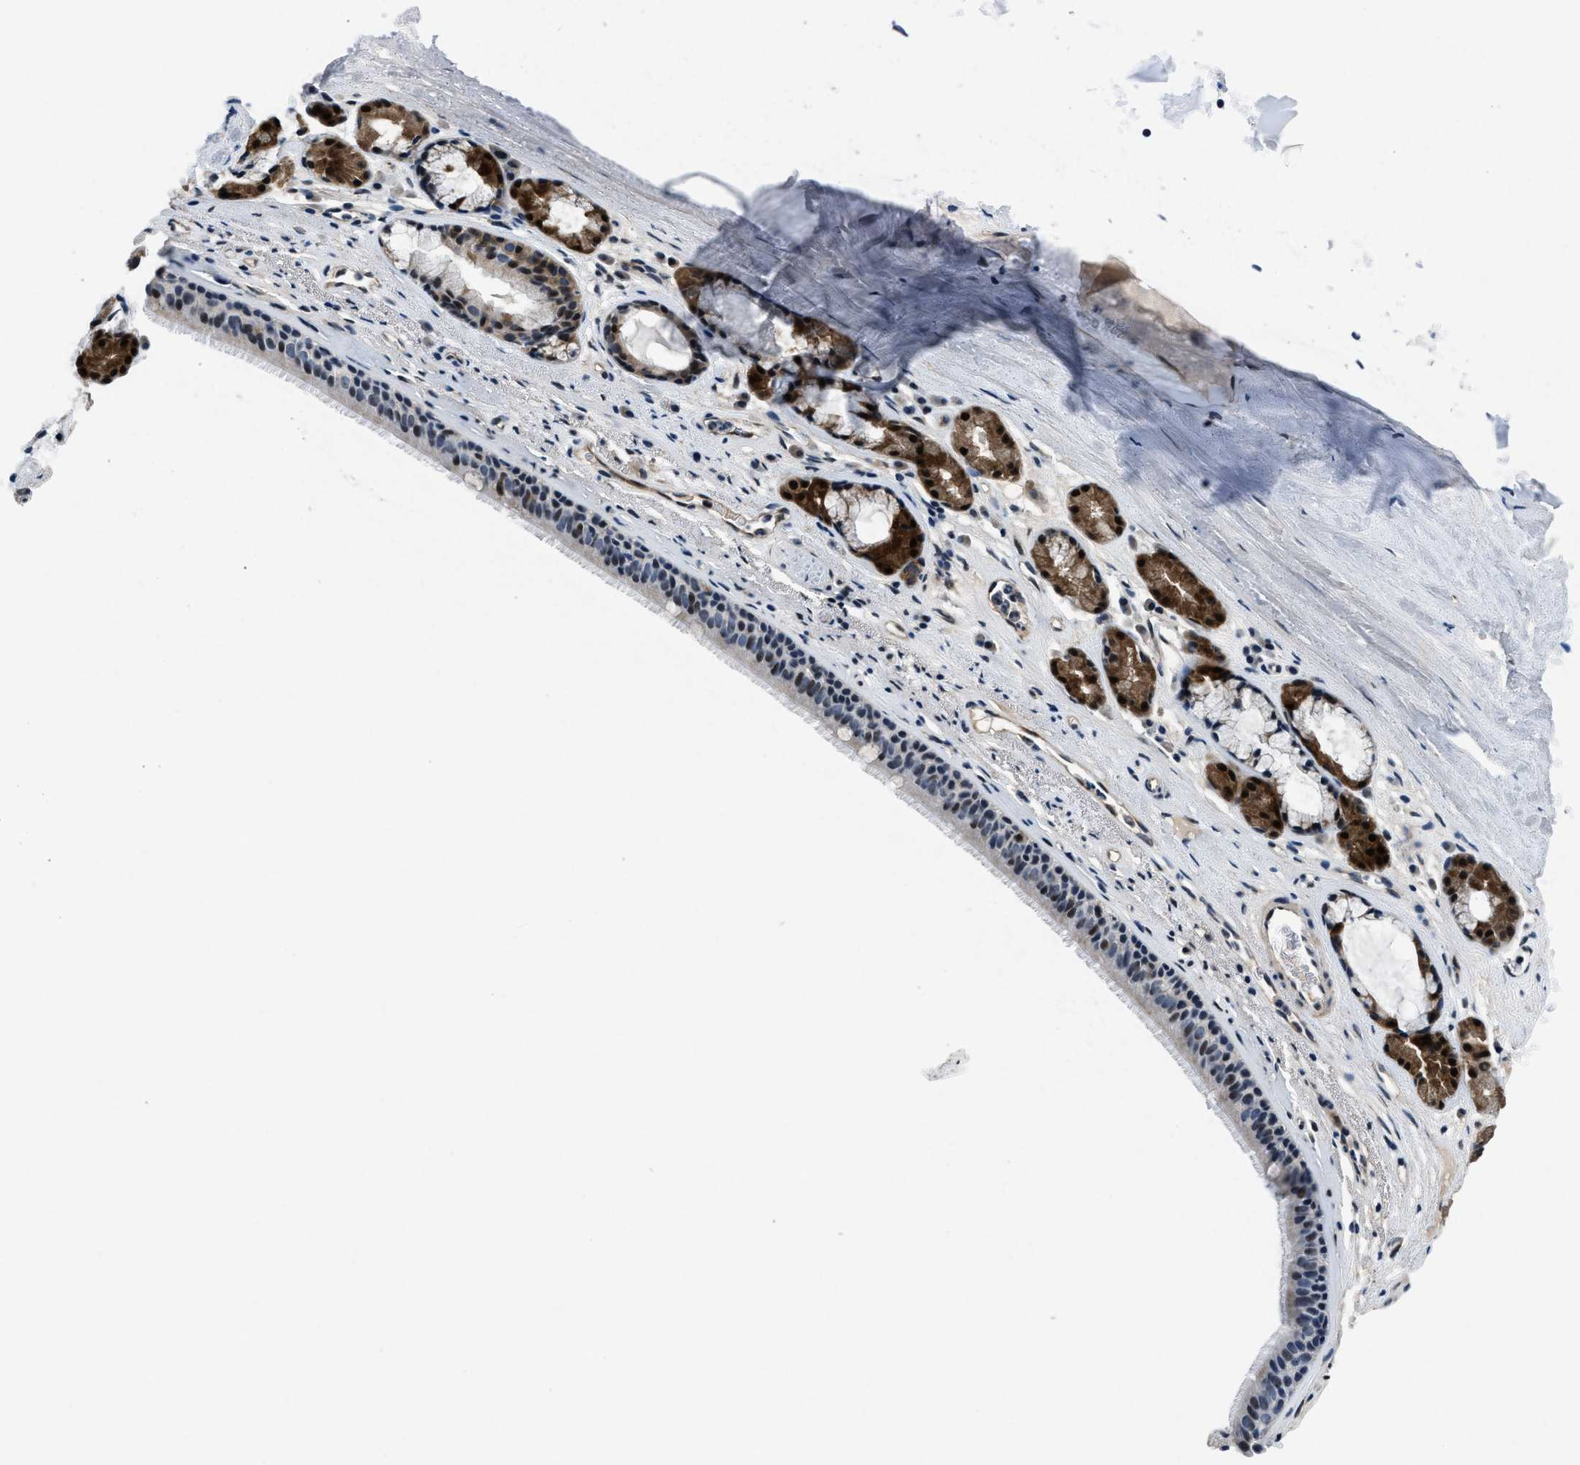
{"staining": {"intensity": "strong", "quantity": "25%-75%", "location": "nuclear"}, "tissue": "bronchus", "cell_type": "Respiratory epithelial cells", "image_type": "normal", "snomed": [{"axis": "morphology", "description": "Normal tissue, NOS"}, {"axis": "topography", "description": "Cartilage tissue"}], "caption": "IHC micrograph of normal bronchus: bronchus stained using immunohistochemistry demonstrates high levels of strong protein expression localized specifically in the nuclear of respiratory epithelial cells, appearing as a nuclear brown color.", "gene": "PHLDA1", "patient": {"sex": "female", "age": 63}}